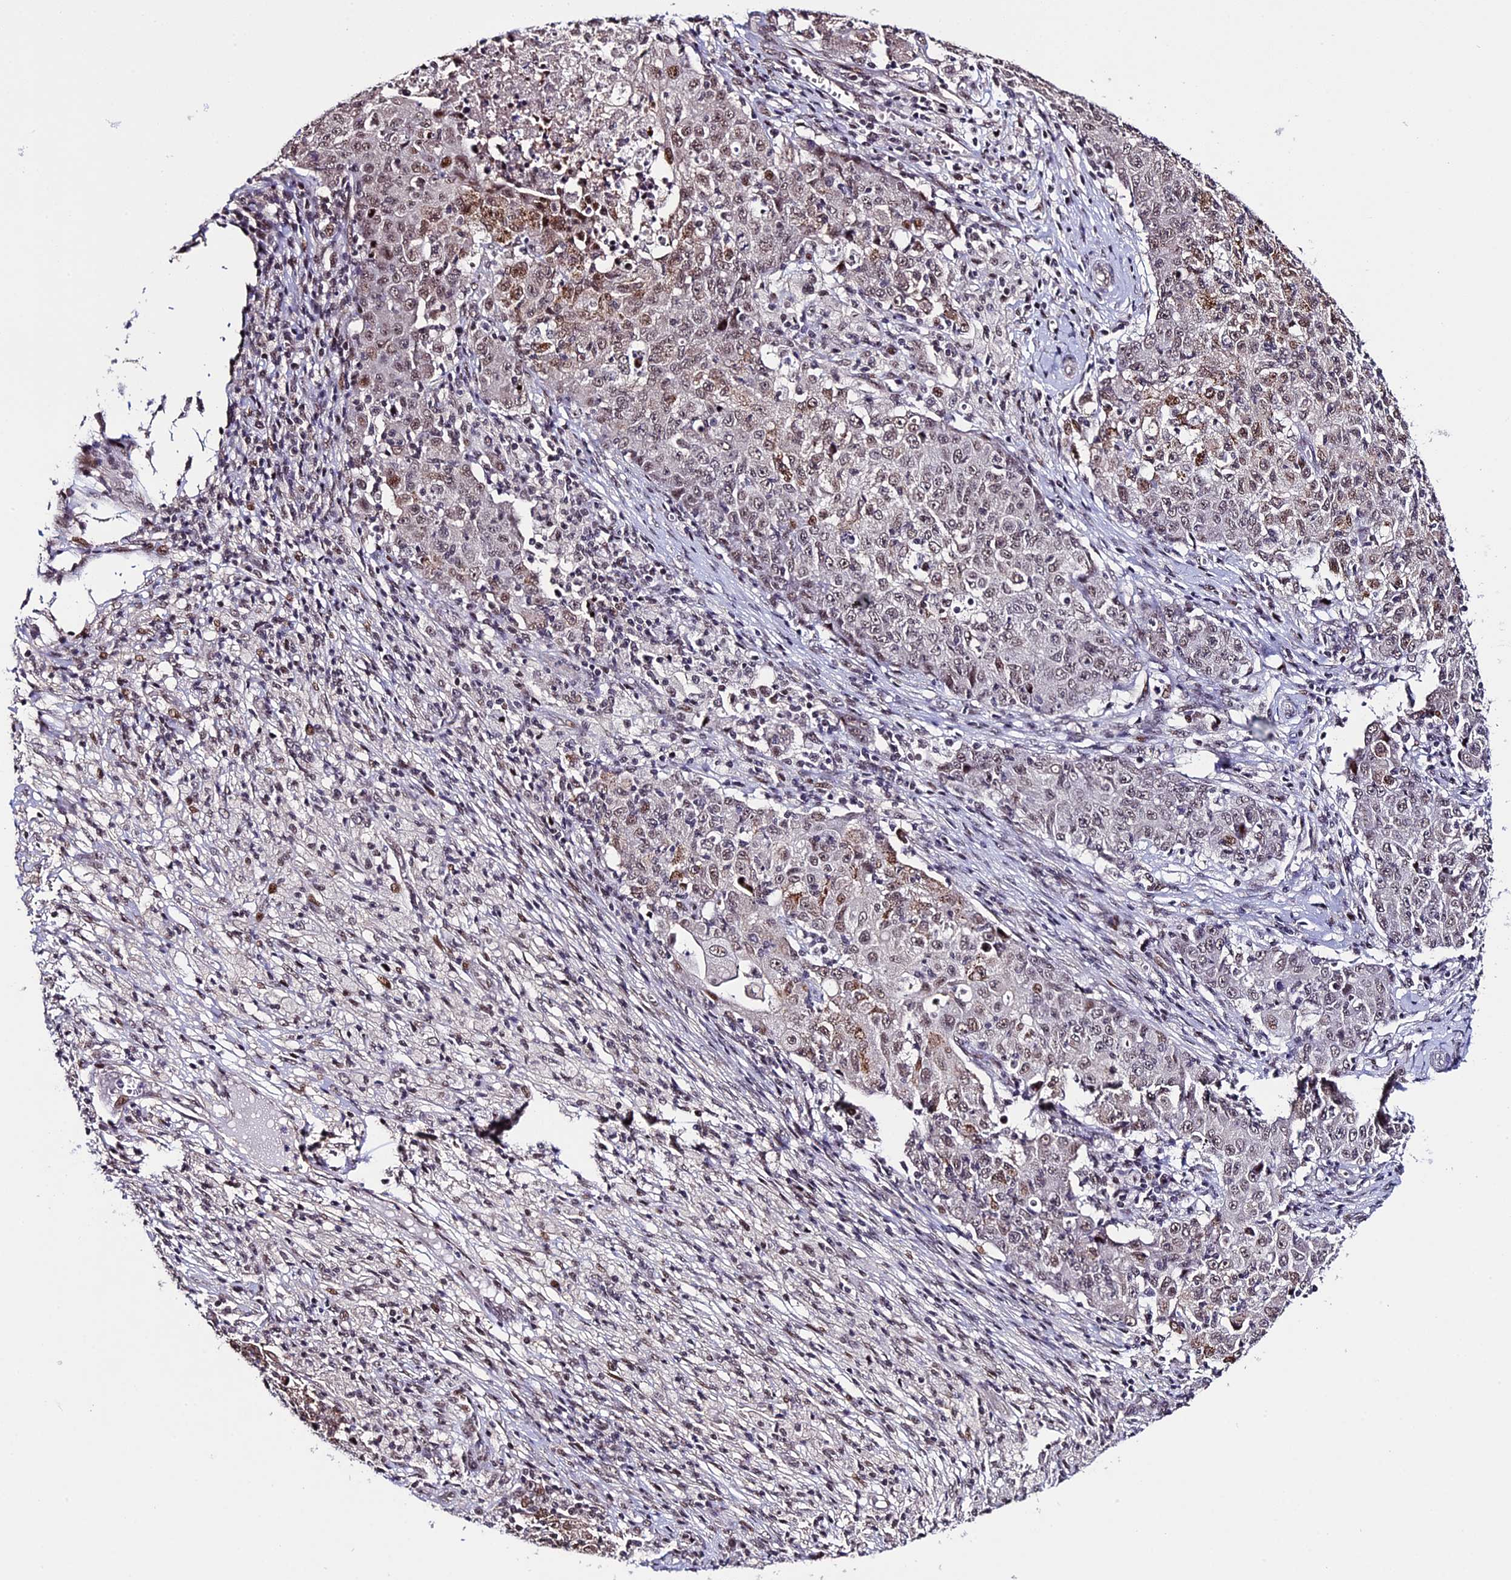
{"staining": {"intensity": "weak", "quantity": ">75%", "location": "nuclear"}, "tissue": "ovarian cancer", "cell_type": "Tumor cells", "image_type": "cancer", "snomed": [{"axis": "morphology", "description": "Carcinoma, endometroid"}, {"axis": "topography", "description": "Ovary"}], "caption": "Ovarian endometroid carcinoma tissue exhibits weak nuclear positivity in about >75% of tumor cells, visualized by immunohistochemistry.", "gene": "TCP11L2", "patient": {"sex": "female", "age": 42}}